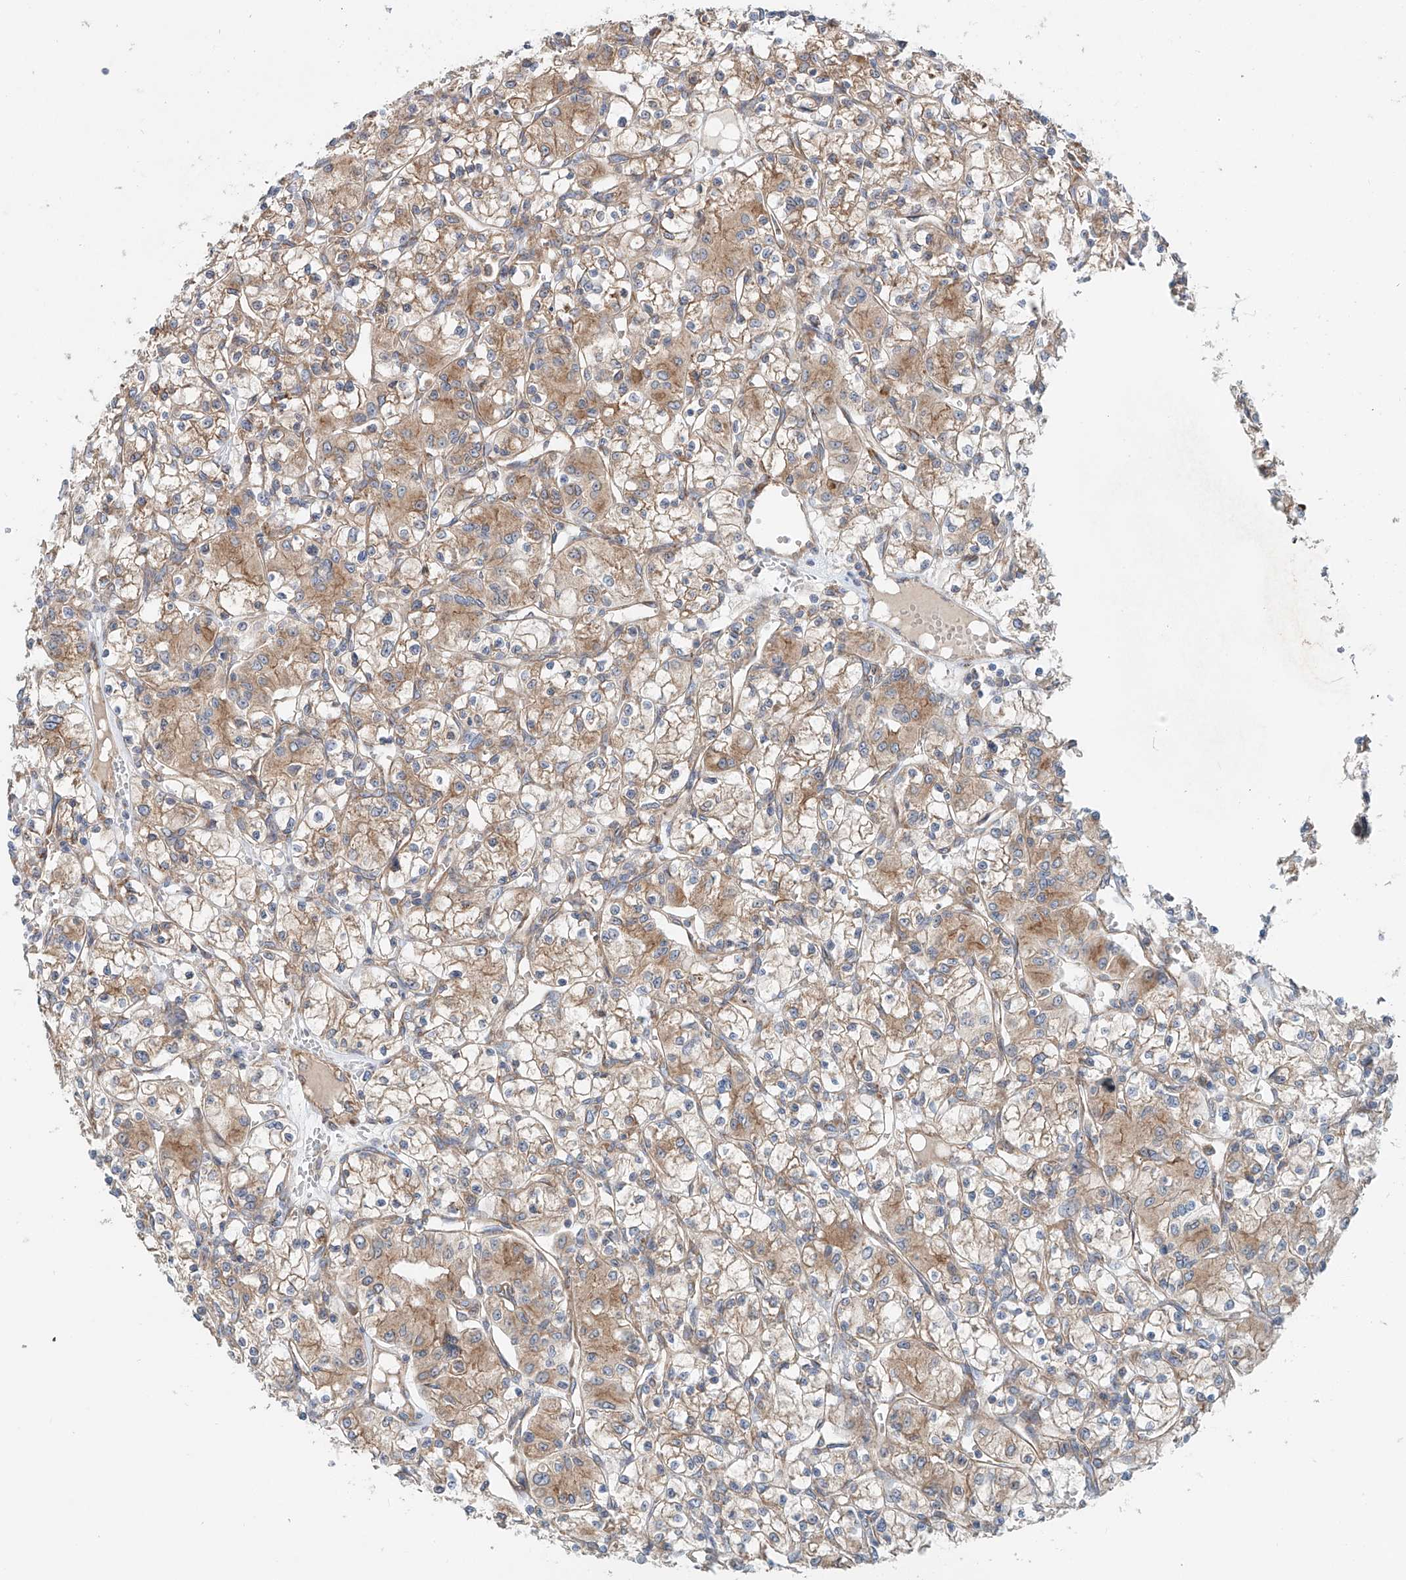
{"staining": {"intensity": "moderate", "quantity": "25%-75%", "location": "cytoplasmic/membranous"}, "tissue": "renal cancer", "cell_type": "Tumor cells", "image_type": "cancer", "snomed": [{"axis": "morphology", "description": "Adenocarcinoma, NOS"}, {"axis": "topography", "description": "Kidney"}], "caption": "Protein analysis of renal cancer tissue displays moderate cytoplasmic/membranous expression in about 25%-75% of tumor cells.", "gene": "SNAP29", "patient": {"sex": "female", "age": 59}}